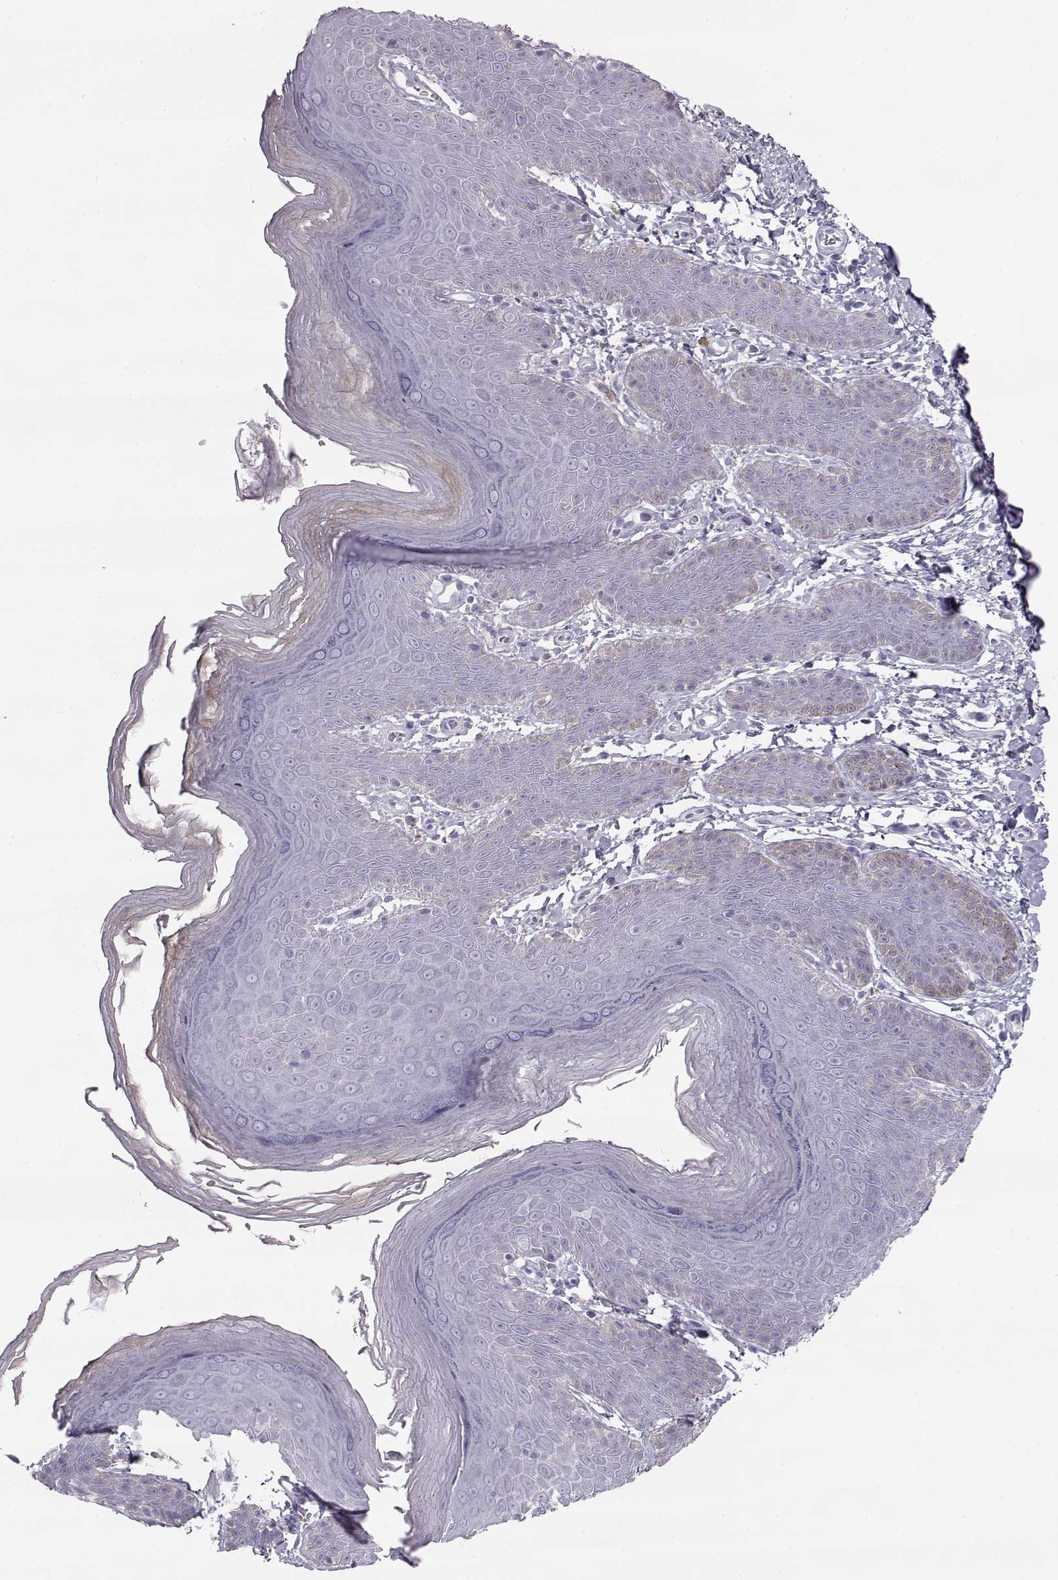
{"staining": {"intensity": "negative", "quantity": "none", "location": "none"}, "tissue": "skin", "cell_type": "Epidermal cells", "image_type": "normal", "snomed": [{"axis": "morphology", "description": "Normal tissue, NOS"}, {"axis": "topography", "description": "Anal"}], "caption": "This is a photomicrograph of immunohistochemistry (IHC) staining of normal skin, which shows no positivity in epidermal cells.", "gene": "MIP", "patient": {"sex": "male", "age": 53}}